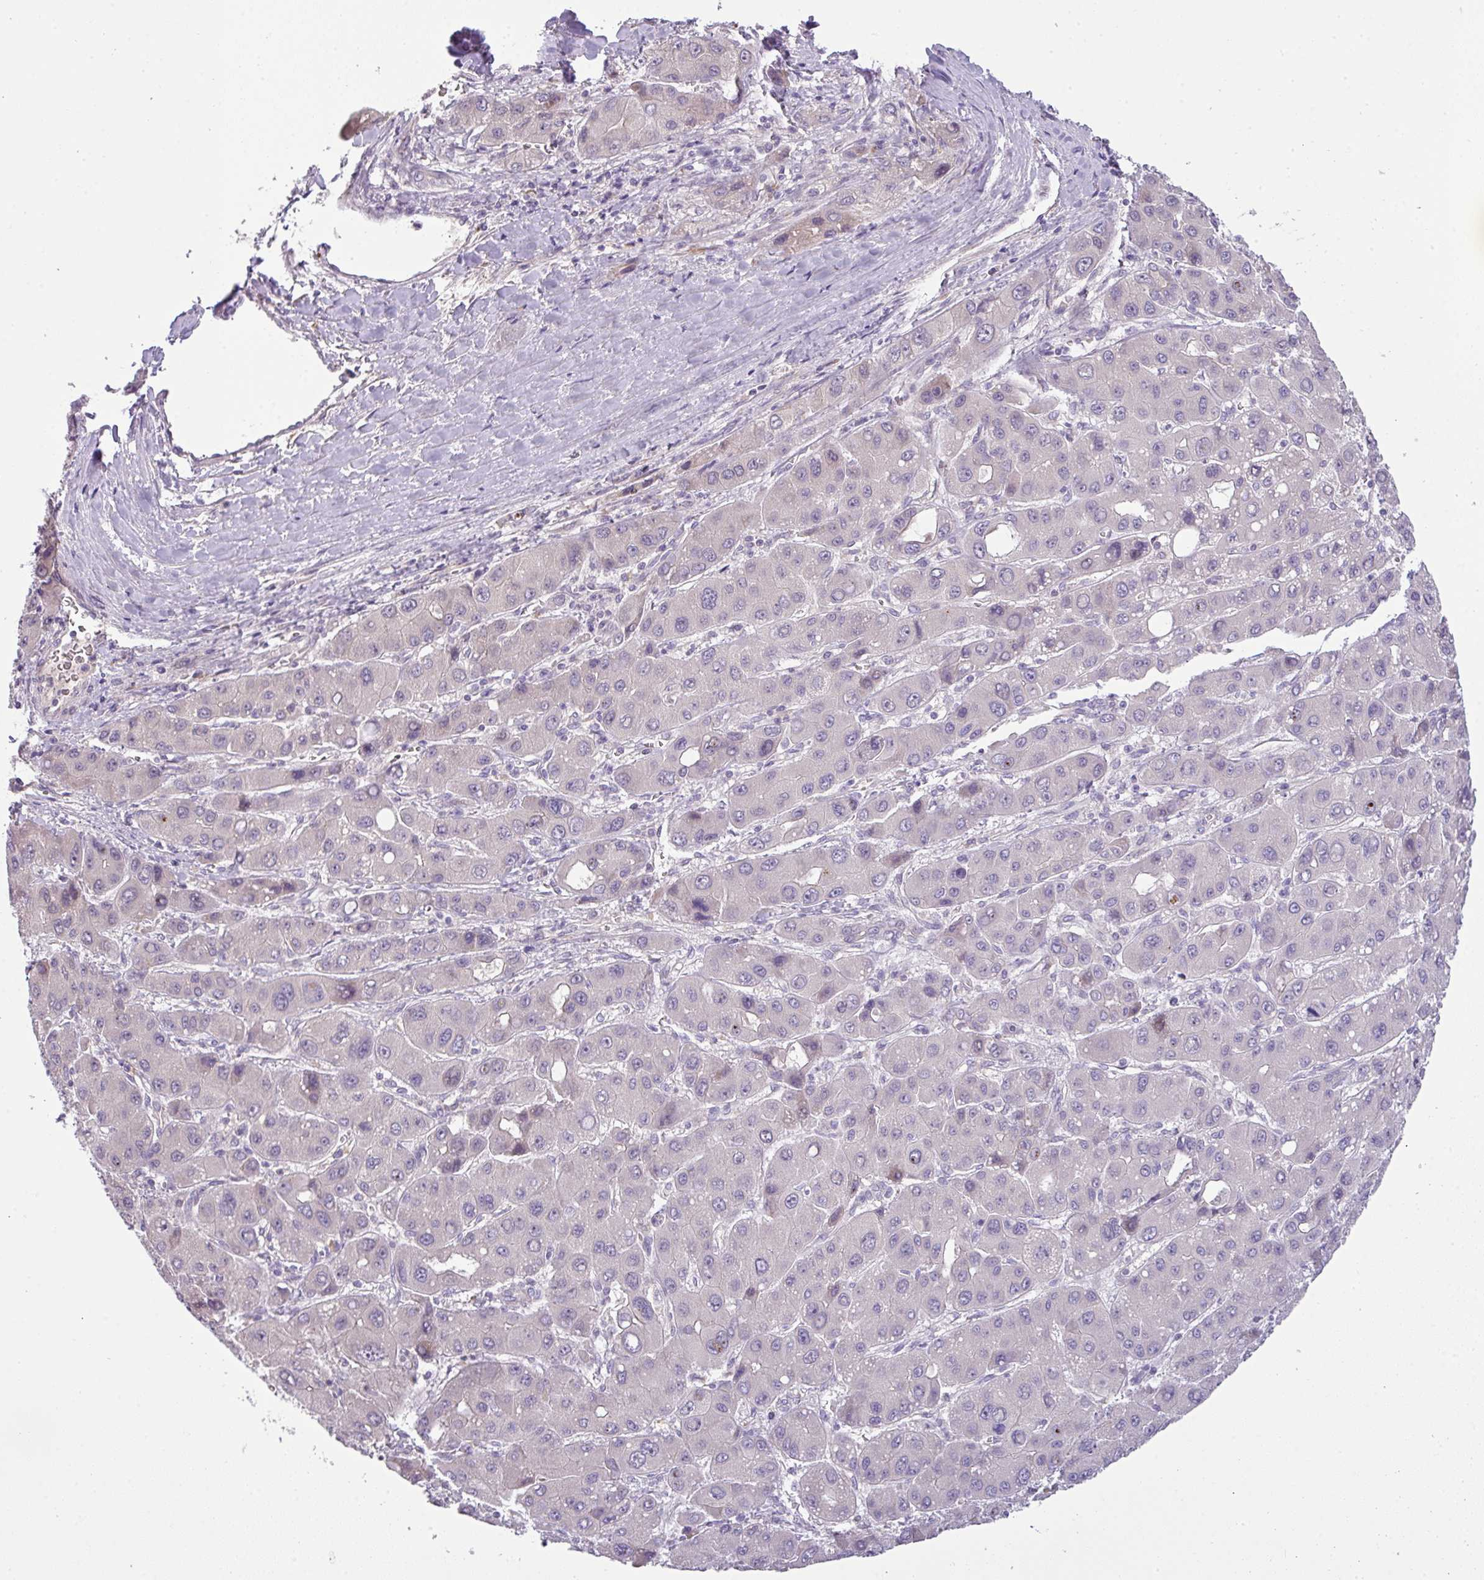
{"staining": {"intensity": "negative", "quantity": "none", "location": "none"}, "tissue": "liver cancer", "cell_type": "Tumor cells", "image_type": "cancer", "snomed": [{"axis": "morphology", "description": "Carcinoma, Hepatocellular, NOS"}, {"axis": "topography", "description": "Liver"}], "caption": "Tumor cells are negative for protein expression in human liver hepatocellular carcinoma. (DAB immunohistochemistry (IHC), high magnification).", "gene": "PIK3R5", "patient": {"sex": "male", "age": 55}}